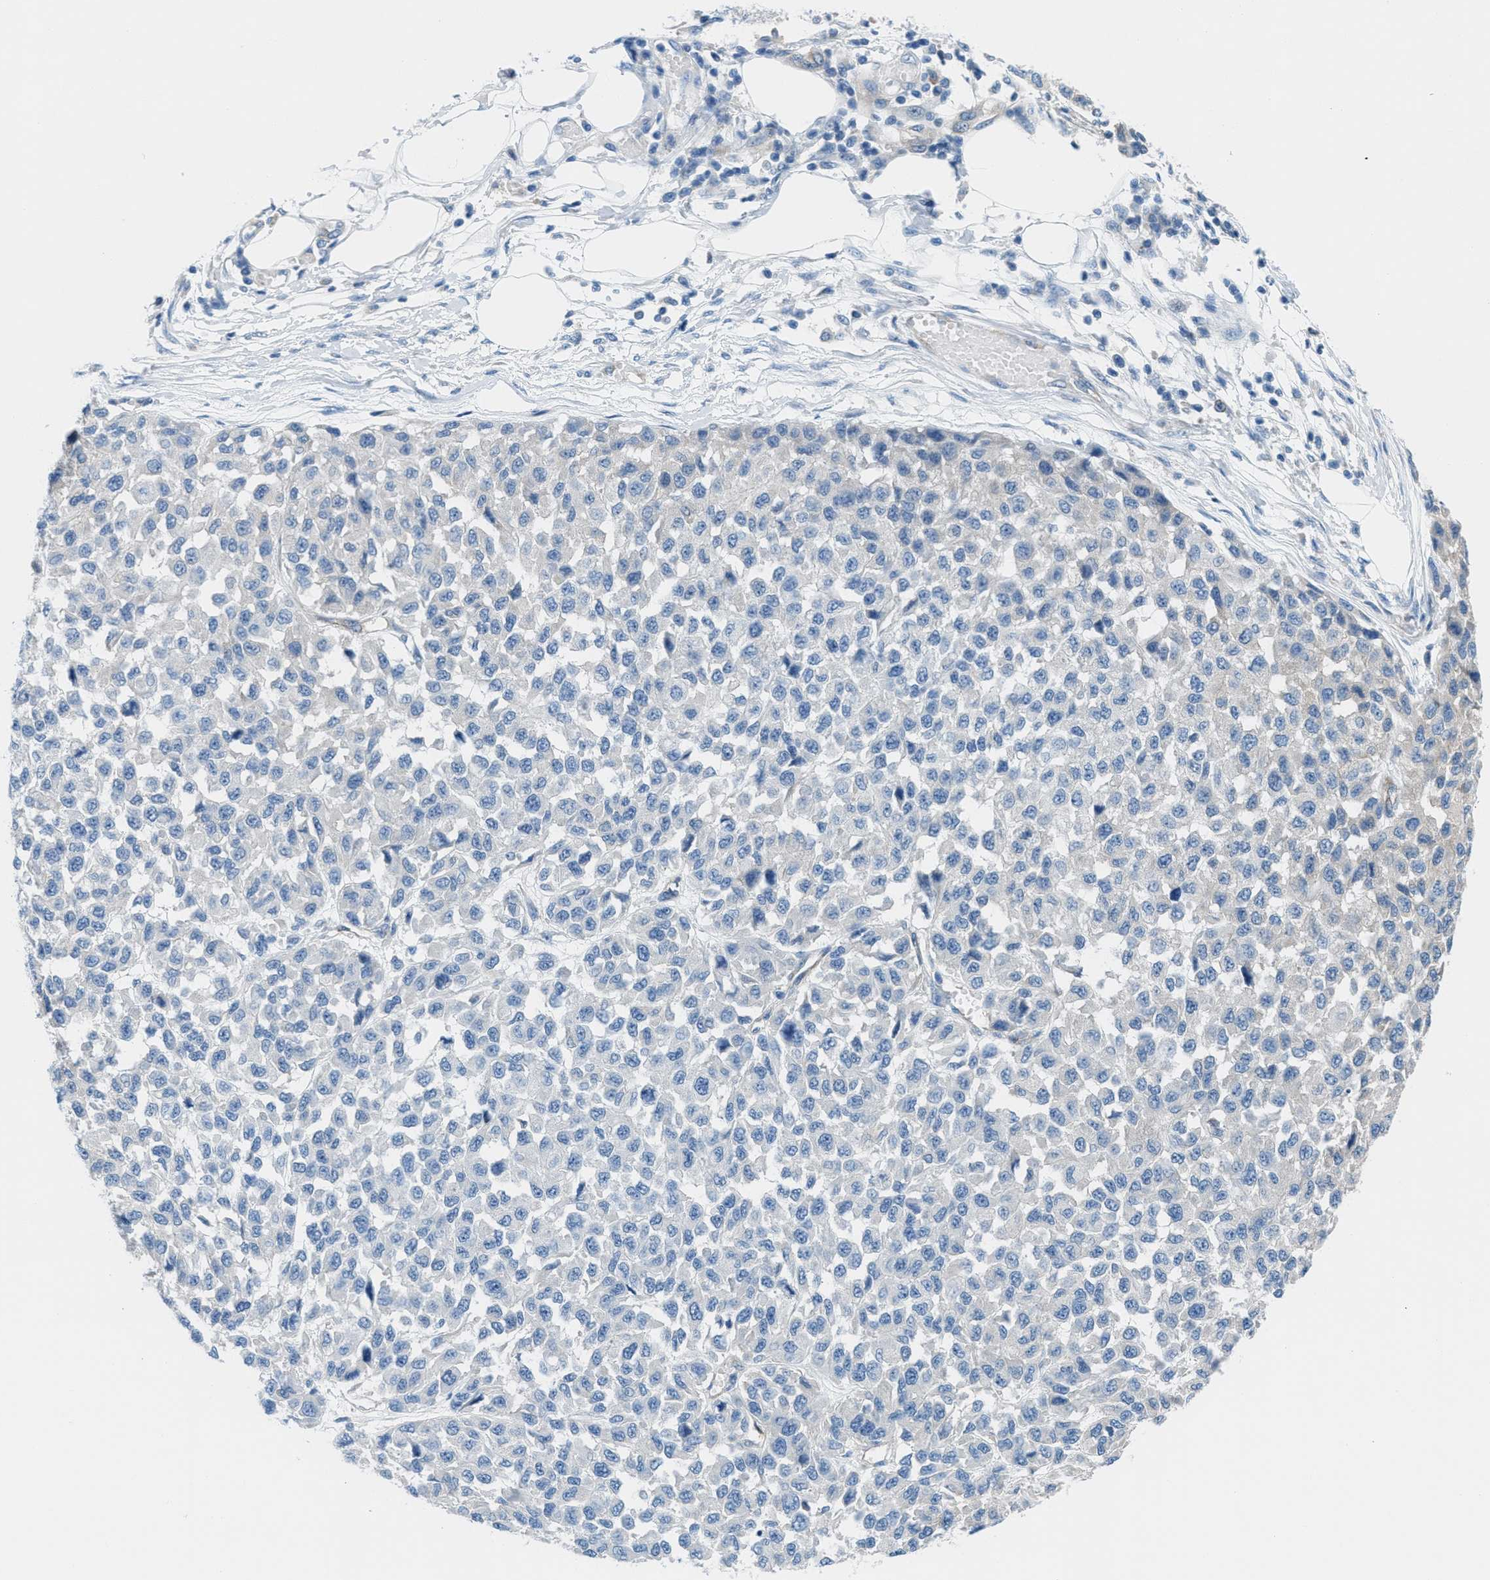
{"staining": {"intensity": "negative", "quantity": "none", "location": "none"}, "tissue": "melanoma", "cell_type": "Tumor cells", "image_type": "cancer", "snomed": [{"axis": "morphology", "description": "Malignant melanoma, NOS"}, {"axis": "topography", "description": "Skin"}], "caption": "High power microscopy photomicrograph of an immunohistochemistry photomicrograph of malignant melanoma, revealing no significant staining in tumor cells.", "gene": "MAPRE2", "patient": {"sex": "male", "age": 62}}